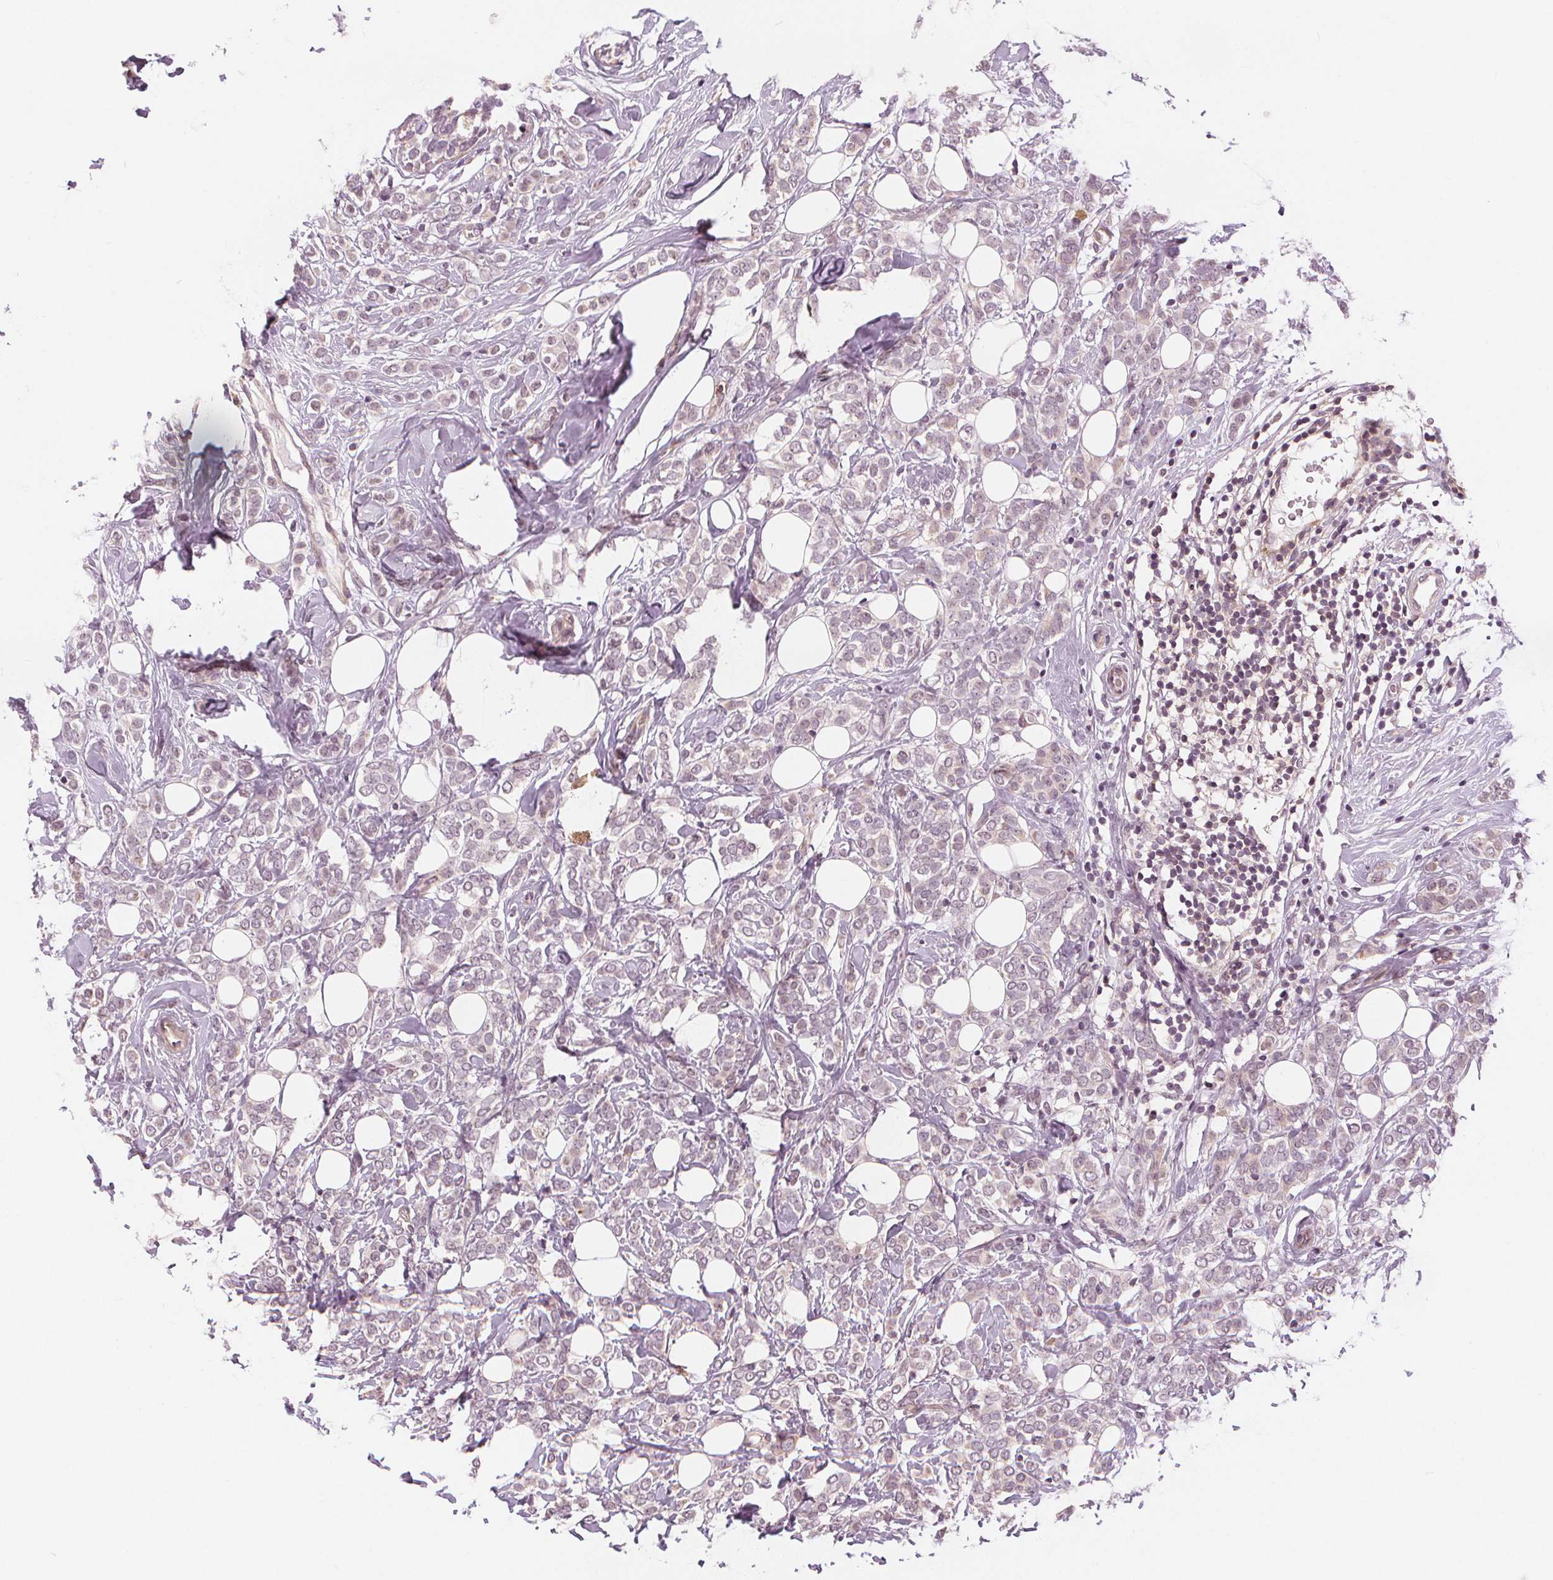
{"staining": {"intensity": "negative", "quantity": "none", "location": "none"}, "tissue": "breast cancer", "cell_type": "Tumor cells", "image_type": "cancer", "snomed": [{"axis": "morphology", "description": "Lobular carcinoma"}, {"axis": "topography", "description": "Breast"}], "caption": "Breast lobular carcinoma was stained to show a protein in brown. There is no significant positivity in tumor cells. (Brightfield microscopy of DAB (3,3'-diaminobenzidine) IHC at high magnification).", "gene": "SLC34A1", "patient": {"sex": "female", "age": 49}}